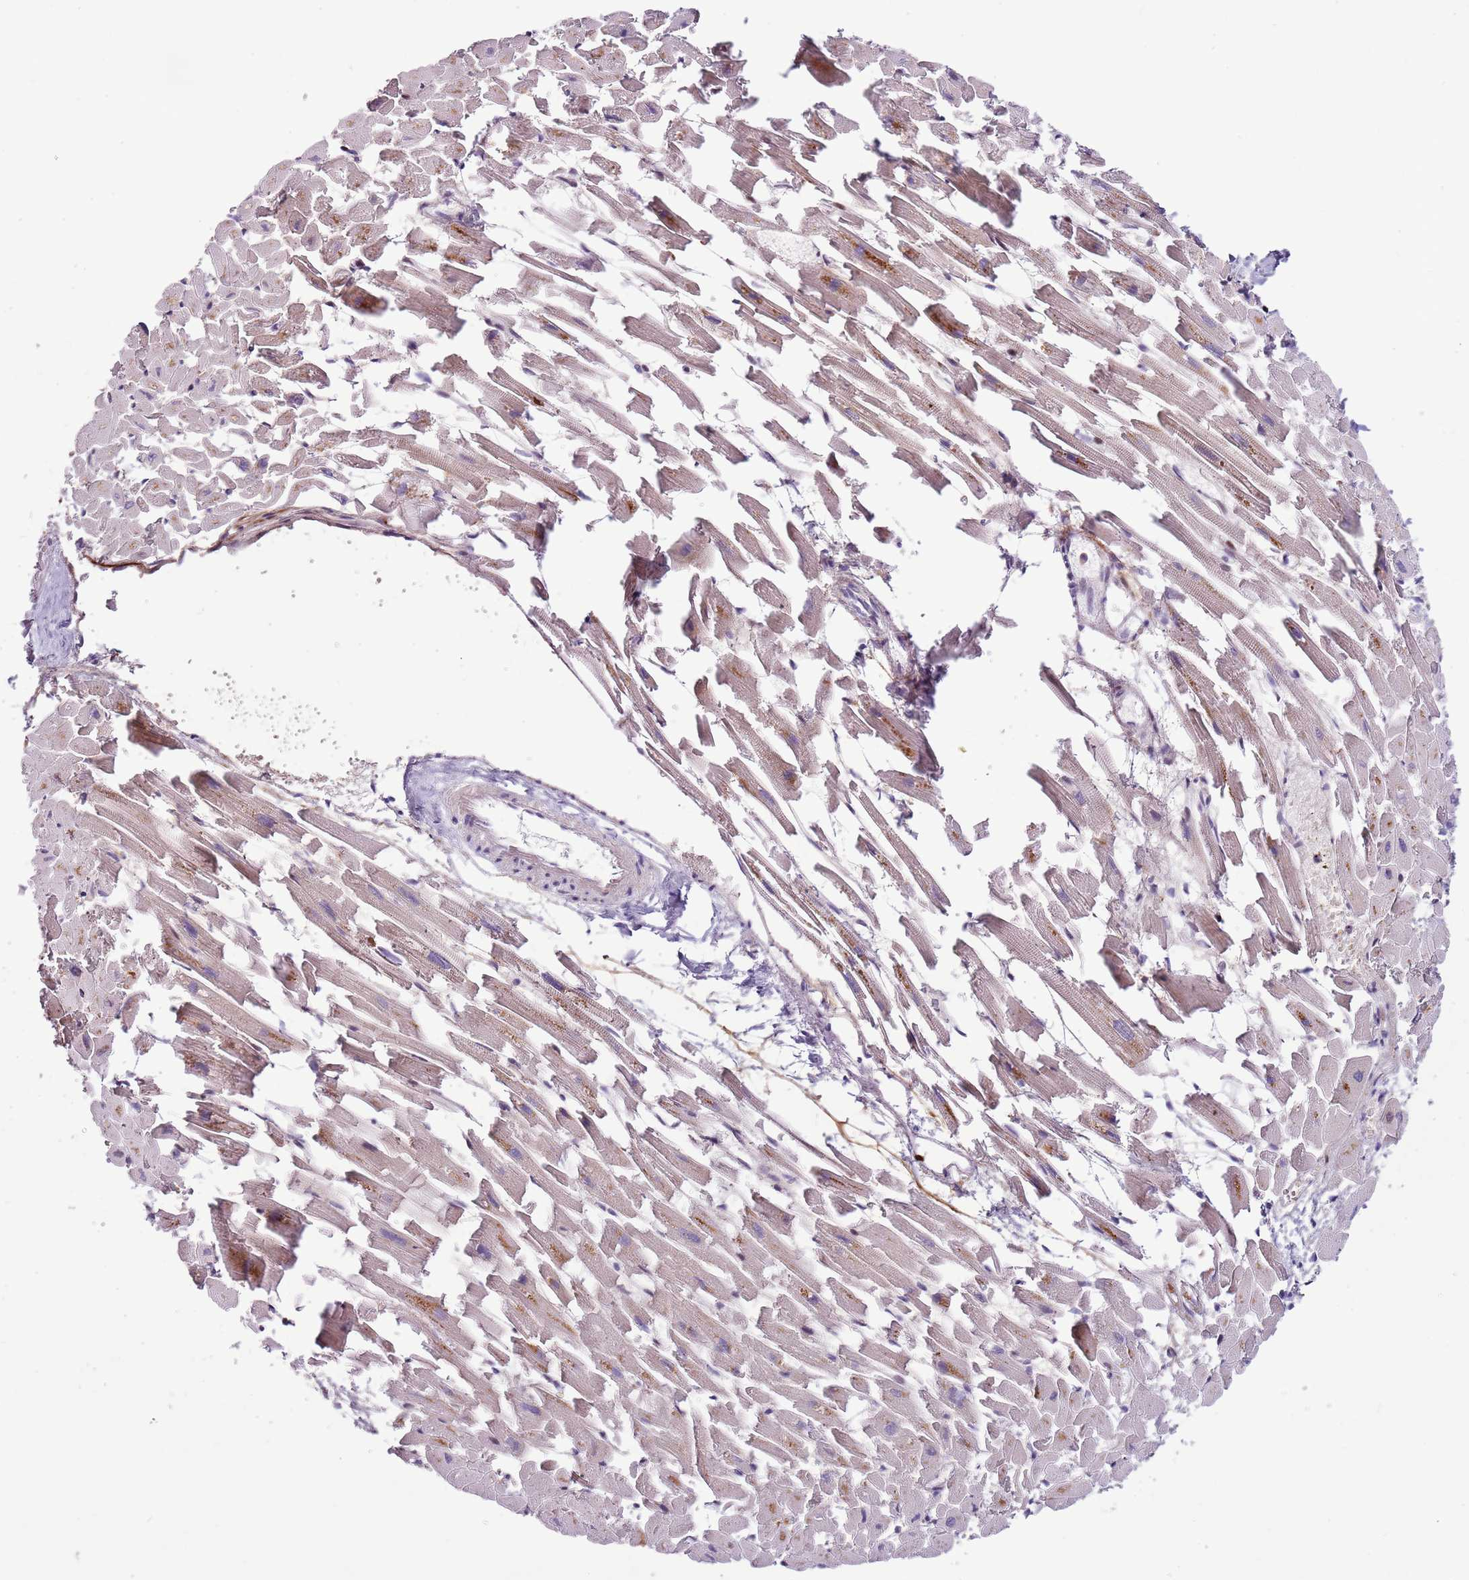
{"staining": {"intensity": "moderate", "quantity": "25%-75%", "location": "cytoplasmic/membranous"}, "tissue": "heart muscle", "cell_type": "Cardiomyocytes", "image_type": "normal", "snomed": [{"axis": "morphology", "description": "Normal tissue, NOS"}, {"axis": "topography", "description": "Heart"}], "caption": "High-power microscopy captured an immunohistochemistry (IHC) micrograph of normal heart muscle, revealing moderate cytoplasmic/membranous positivity in about 25%-75% of cardiomyocytes.", "gene": "NKX2", "patient": {"sex": "female", "age": 64}}